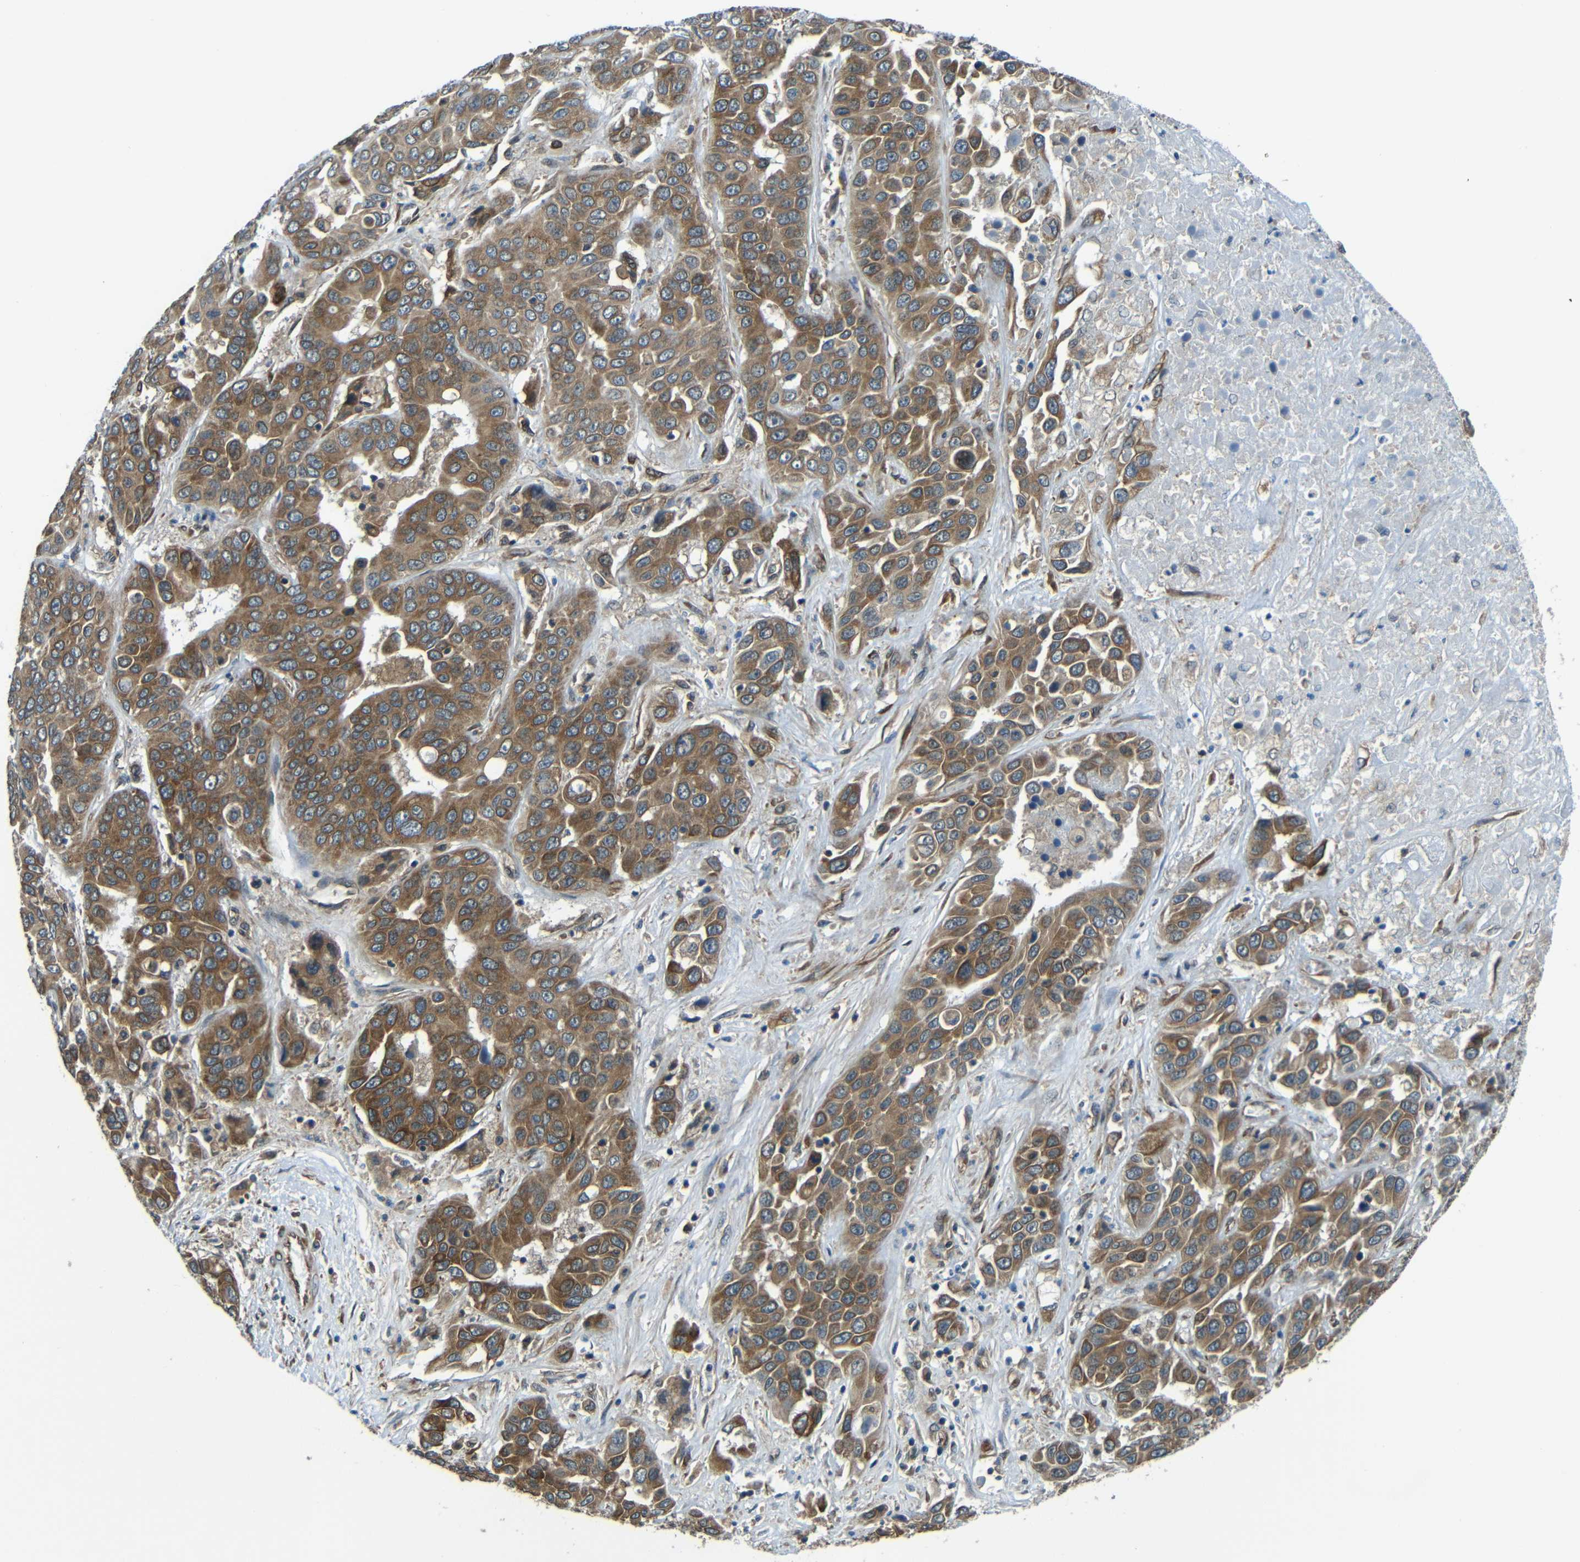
{"staining": {"intensity": "moderate", "quantity": ">75%", "location": "cytoplasmic/membranous"}, "tissue": "liver cancer", "cell_type": "Tumor cells", "image_type": "cancer", "snomed": [{"axis": "morphology", "description": "Cholangiocarcinoma"}, {"axis": "topography", "description": "Liver"}], "caption": "Liver cancer tissue displays moderate cytoplasmic/membranous positivity in approximately >75% of tumor cells, visualized by immunohistochemistry.", "gene": "VAPB", "patient": {"sex": "female", "age": 52}}